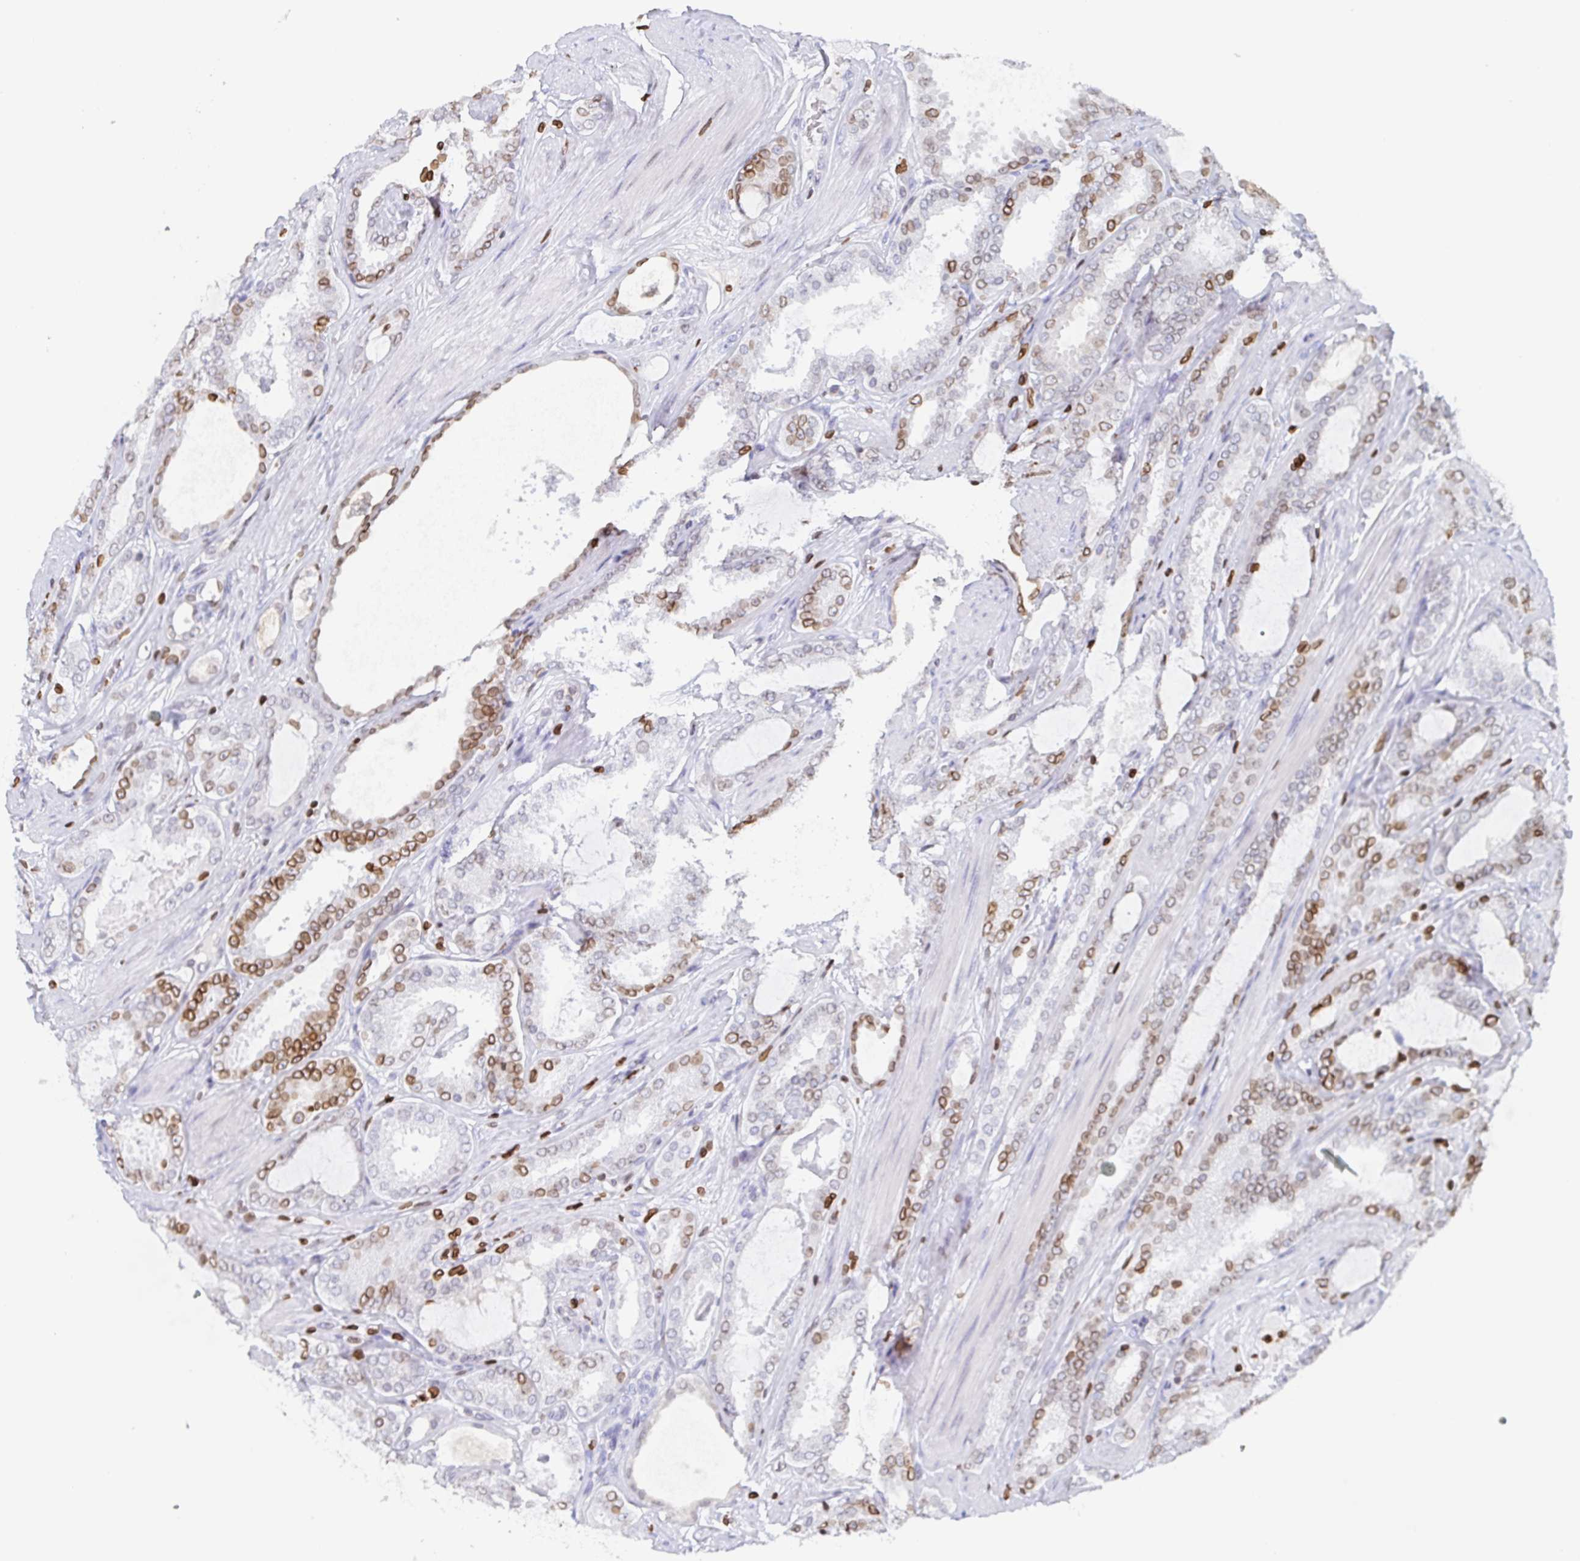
{"staining": {"intensity": "moderate", "quantity": "25%-75%", "location": "cytoplasmic/membranous,nuclear"}, "tissue": "prostate cancer", "cell_type": "Tumor cells", "image_type": "cancer", "snomed": [{"axis": "morphology", "description": "Adenocarcinoma, High grade"}, {"axis": "topography", "description": "Prostate"}], "caption": "High-power microscopy captured an immunohistochemistry (IHC) image of prostate cancer (adenocarcinoma (high-grade)), revealing moderate cytoplasmic/membranous and nuclear positivity in approximately 25%-75% of tumor cells.", "gene": "BTBD7", "patient": {"sex": "male", "age": 63}}